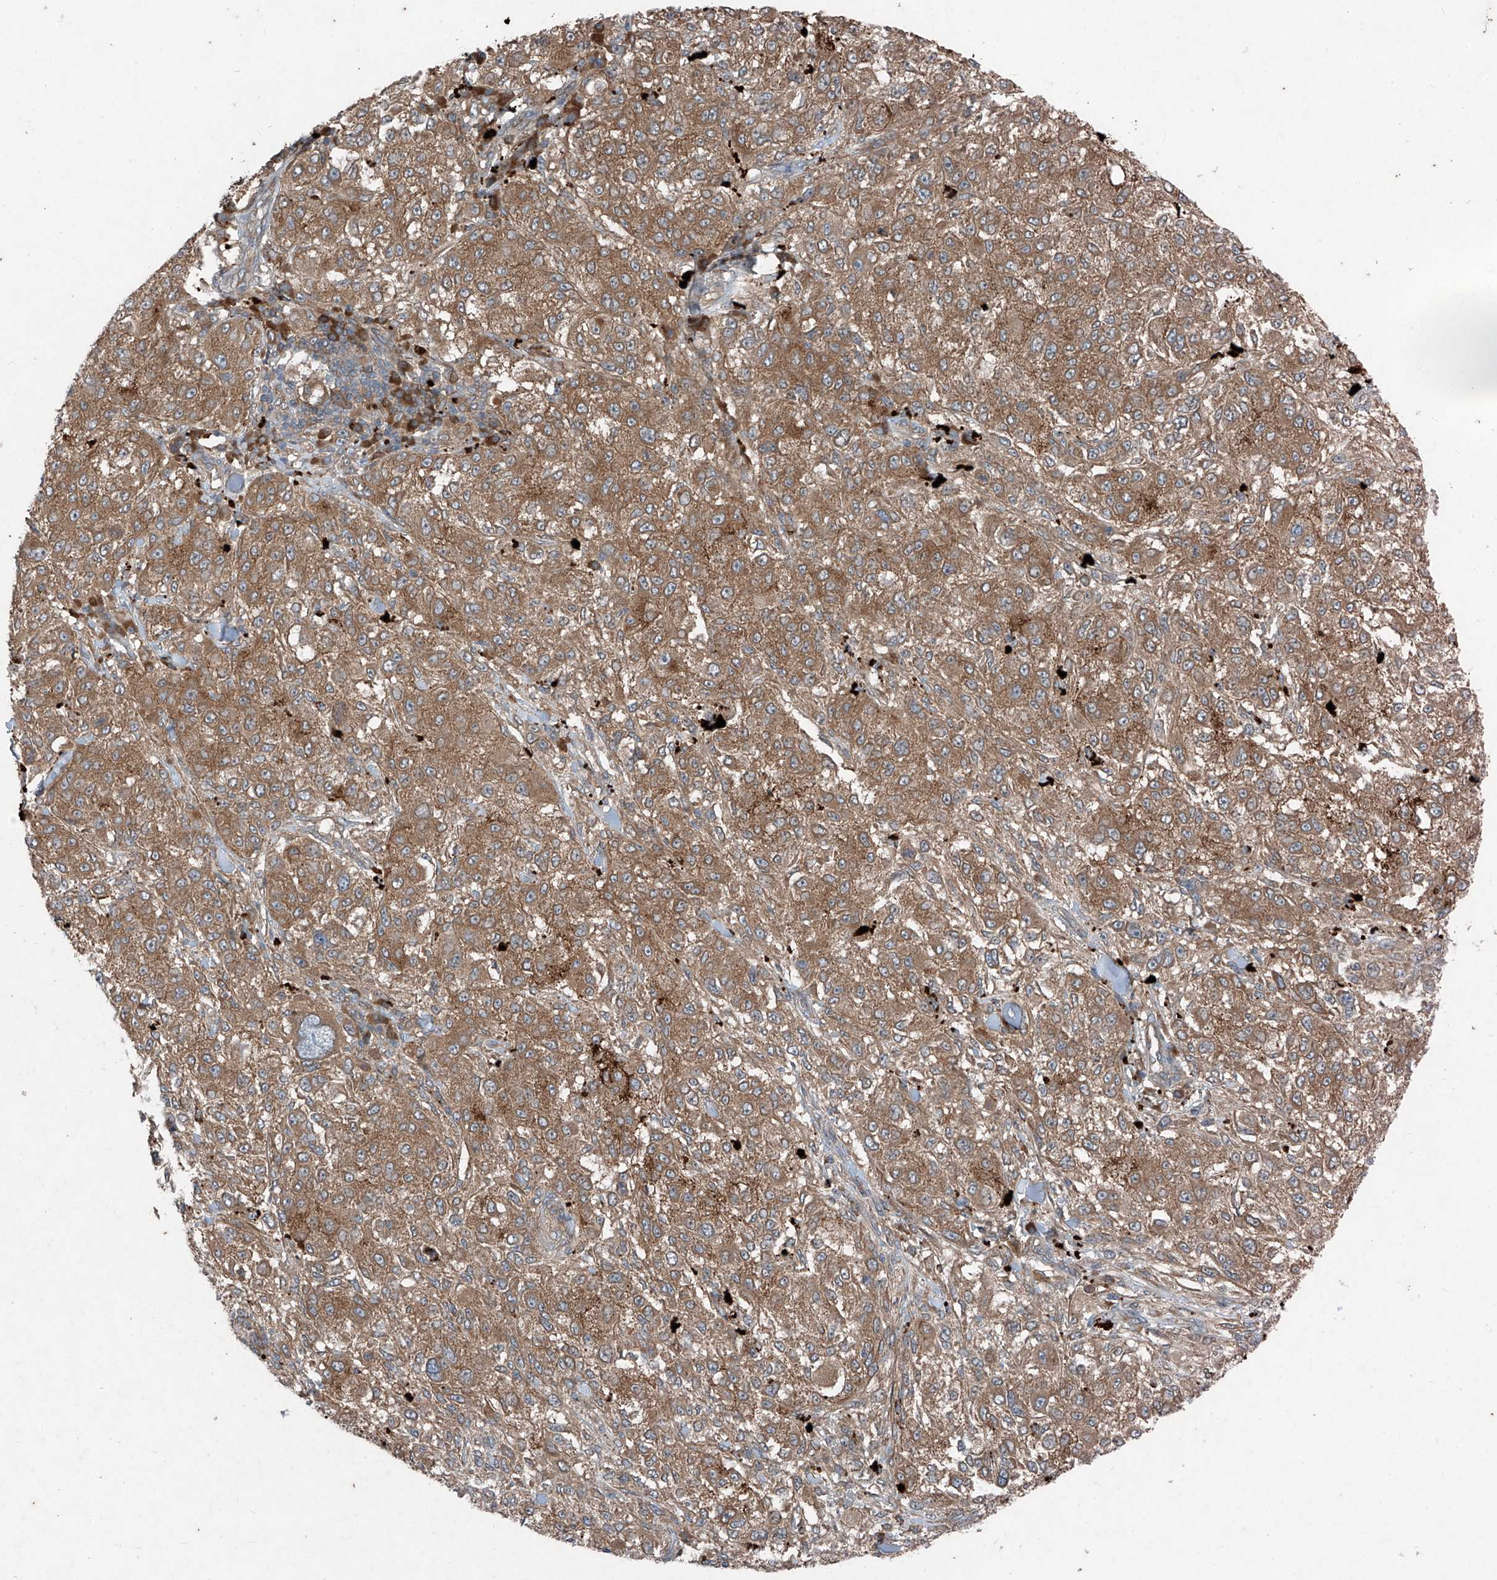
{"staining": {"intensity": "moderate", "quantity": ">75%", "location": "cytoplasmic/membranous"}, "tissue": "melanoma", "cell_type": "Tumor cells", "image_type": "cancer", "snomed": [{"axis": "morphology", "description": "Necrosis, NOS"}, {"axis": "morphology", "description": "Malignant melanoma, NOS"}, {"axis": "topography", "description": "Skin"}], "caption": "Tumor cells show medium levels of moderate cytoplasmic/membranous expression in approximately >75% of cells in melanoma. Immunohistochemistry (ihc) stains the protein of interest in brown and the nuclei are stained blue.", "gene": "FOXRED2", "patient": {"sex": "female", "age": 87}}